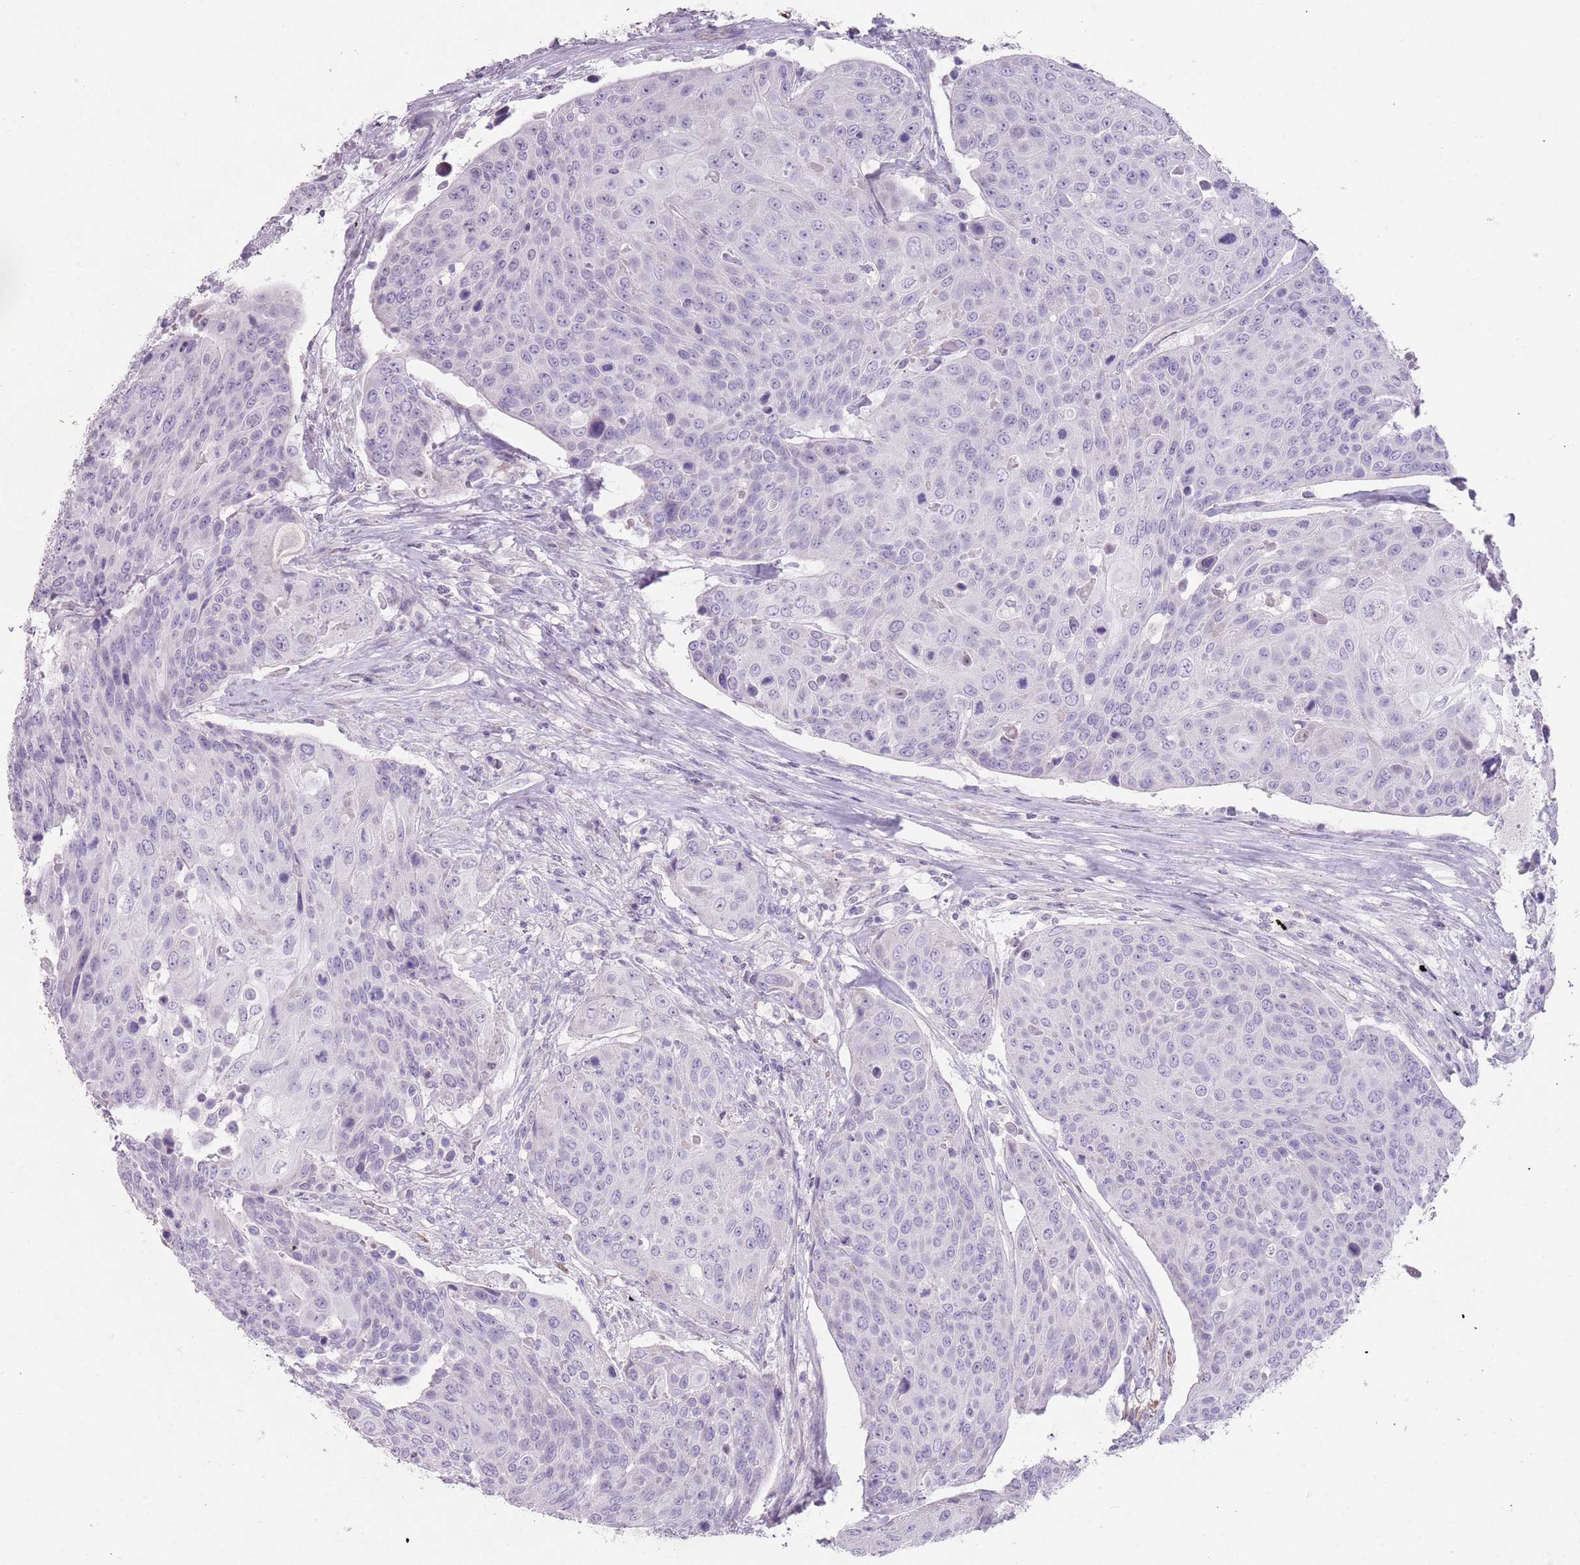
{"staining": {"intensity": "negative", "quantity": "none", "location": "none"}, "tissue": "urothelial cancer", "cell_type": "Tumor cells", "image_type": "cancer", "snomed": [{"axis": "morphology", "description": "Urothelial carcinoma, High grade"}, {"axis": "topography", "description": "Urinary bladder"}], "caption": "Micrograph shows no significant protein expression in tumor cells of urothelial cancer.", "gene": "DDX4", "patient": {"sex": "female", "age": 70}}